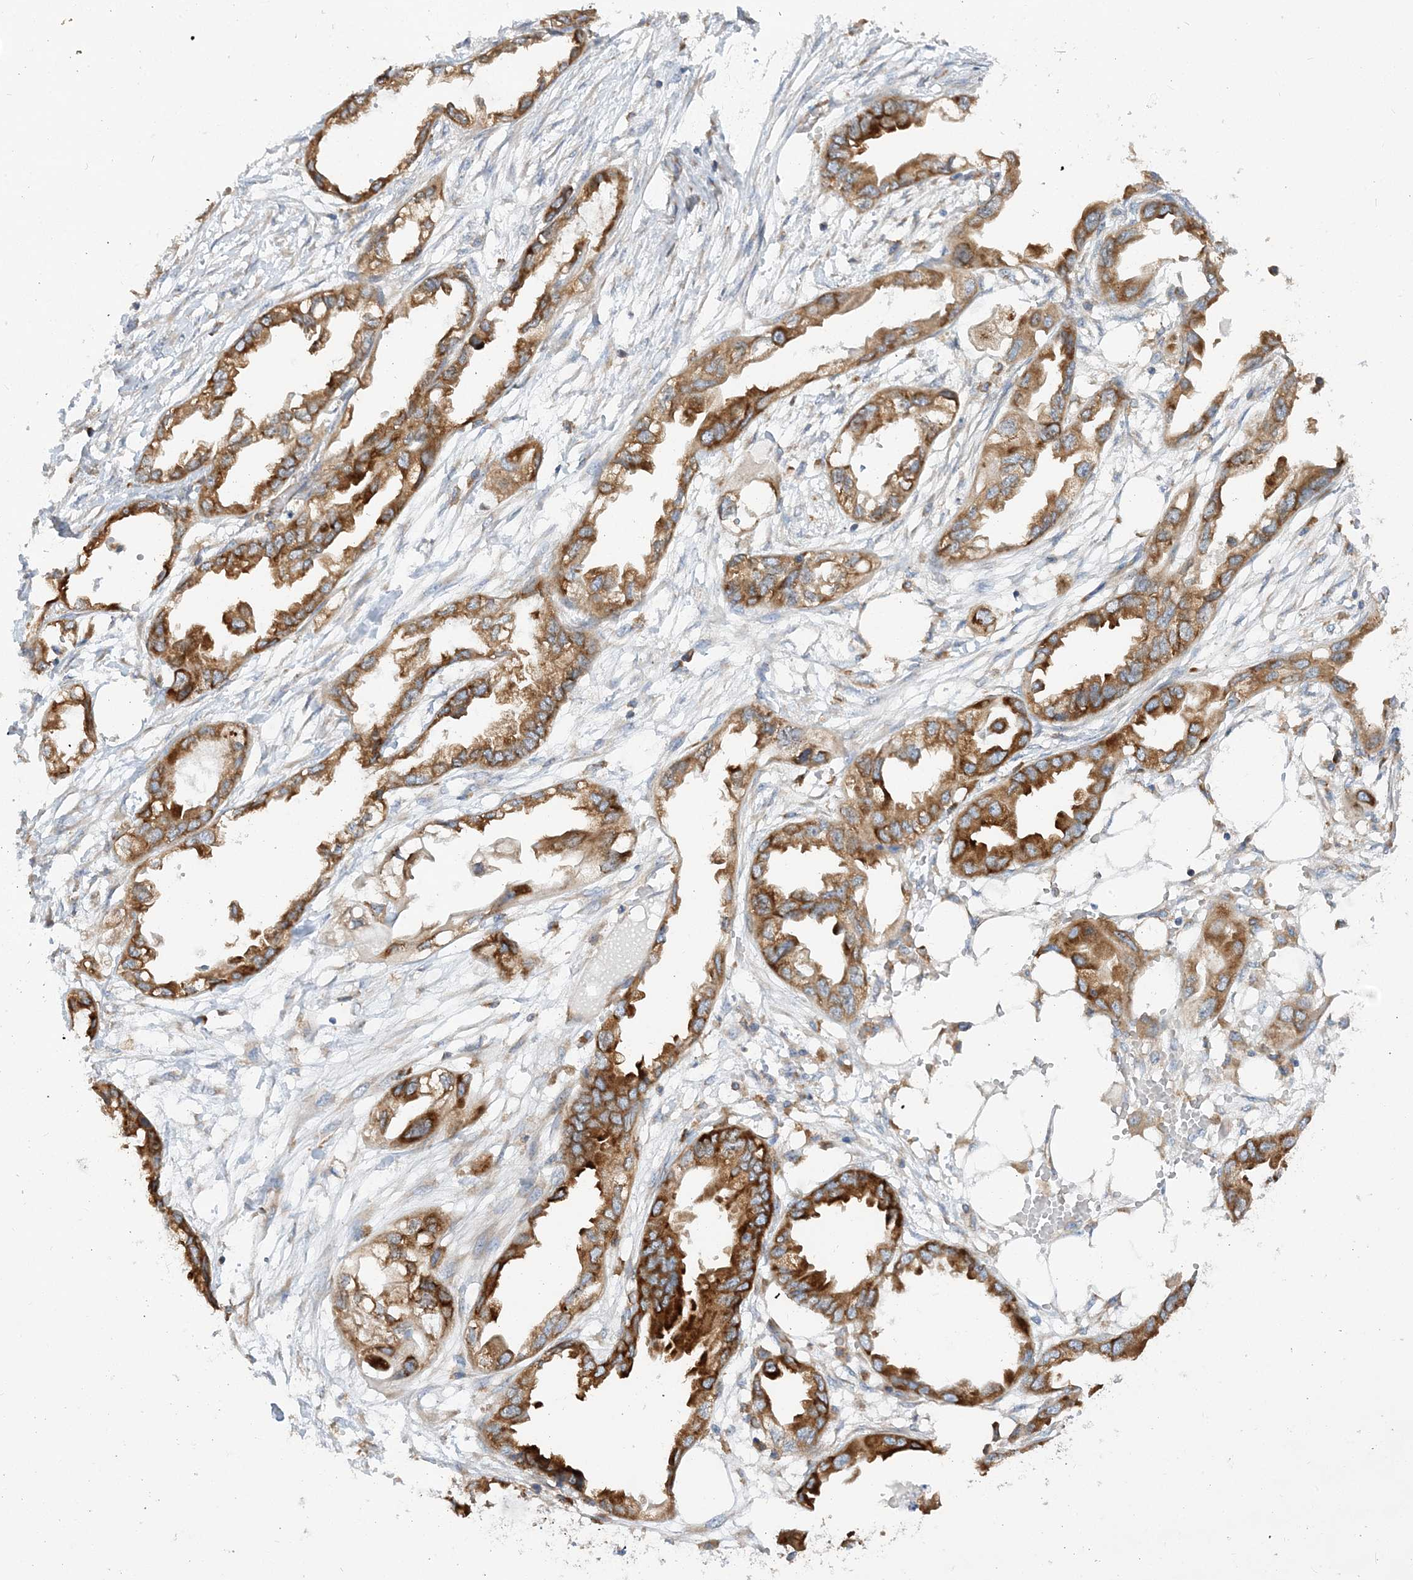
{"staining": {"intensity": "strong", "quantity": ">75%", "location": "cytoplasmic/membranous"}, "tissue": "endometrial cancer", "cell_type": "Tumor cells", "image_type": "cancer", "snomed": [{"axis": "morphology", "description": "Adenocarcinoma, NOS"}, {"axis": "morphology", "description": "Adenocarcinoma, metastatic, NOS"}, {"axis": "topography", "description": "Adipose tissue"}, {"axis": "topography", "description": "Endometrium"}], "caption": "Immunohistochemistry of human adenocarcinoma (endometrial) displays high levels of strong cytoplasmic/membranous positivity in approximately >75% of tumor cells.", "gene": "LARP4B", "patient": {"sex": "female", "age": 67}}